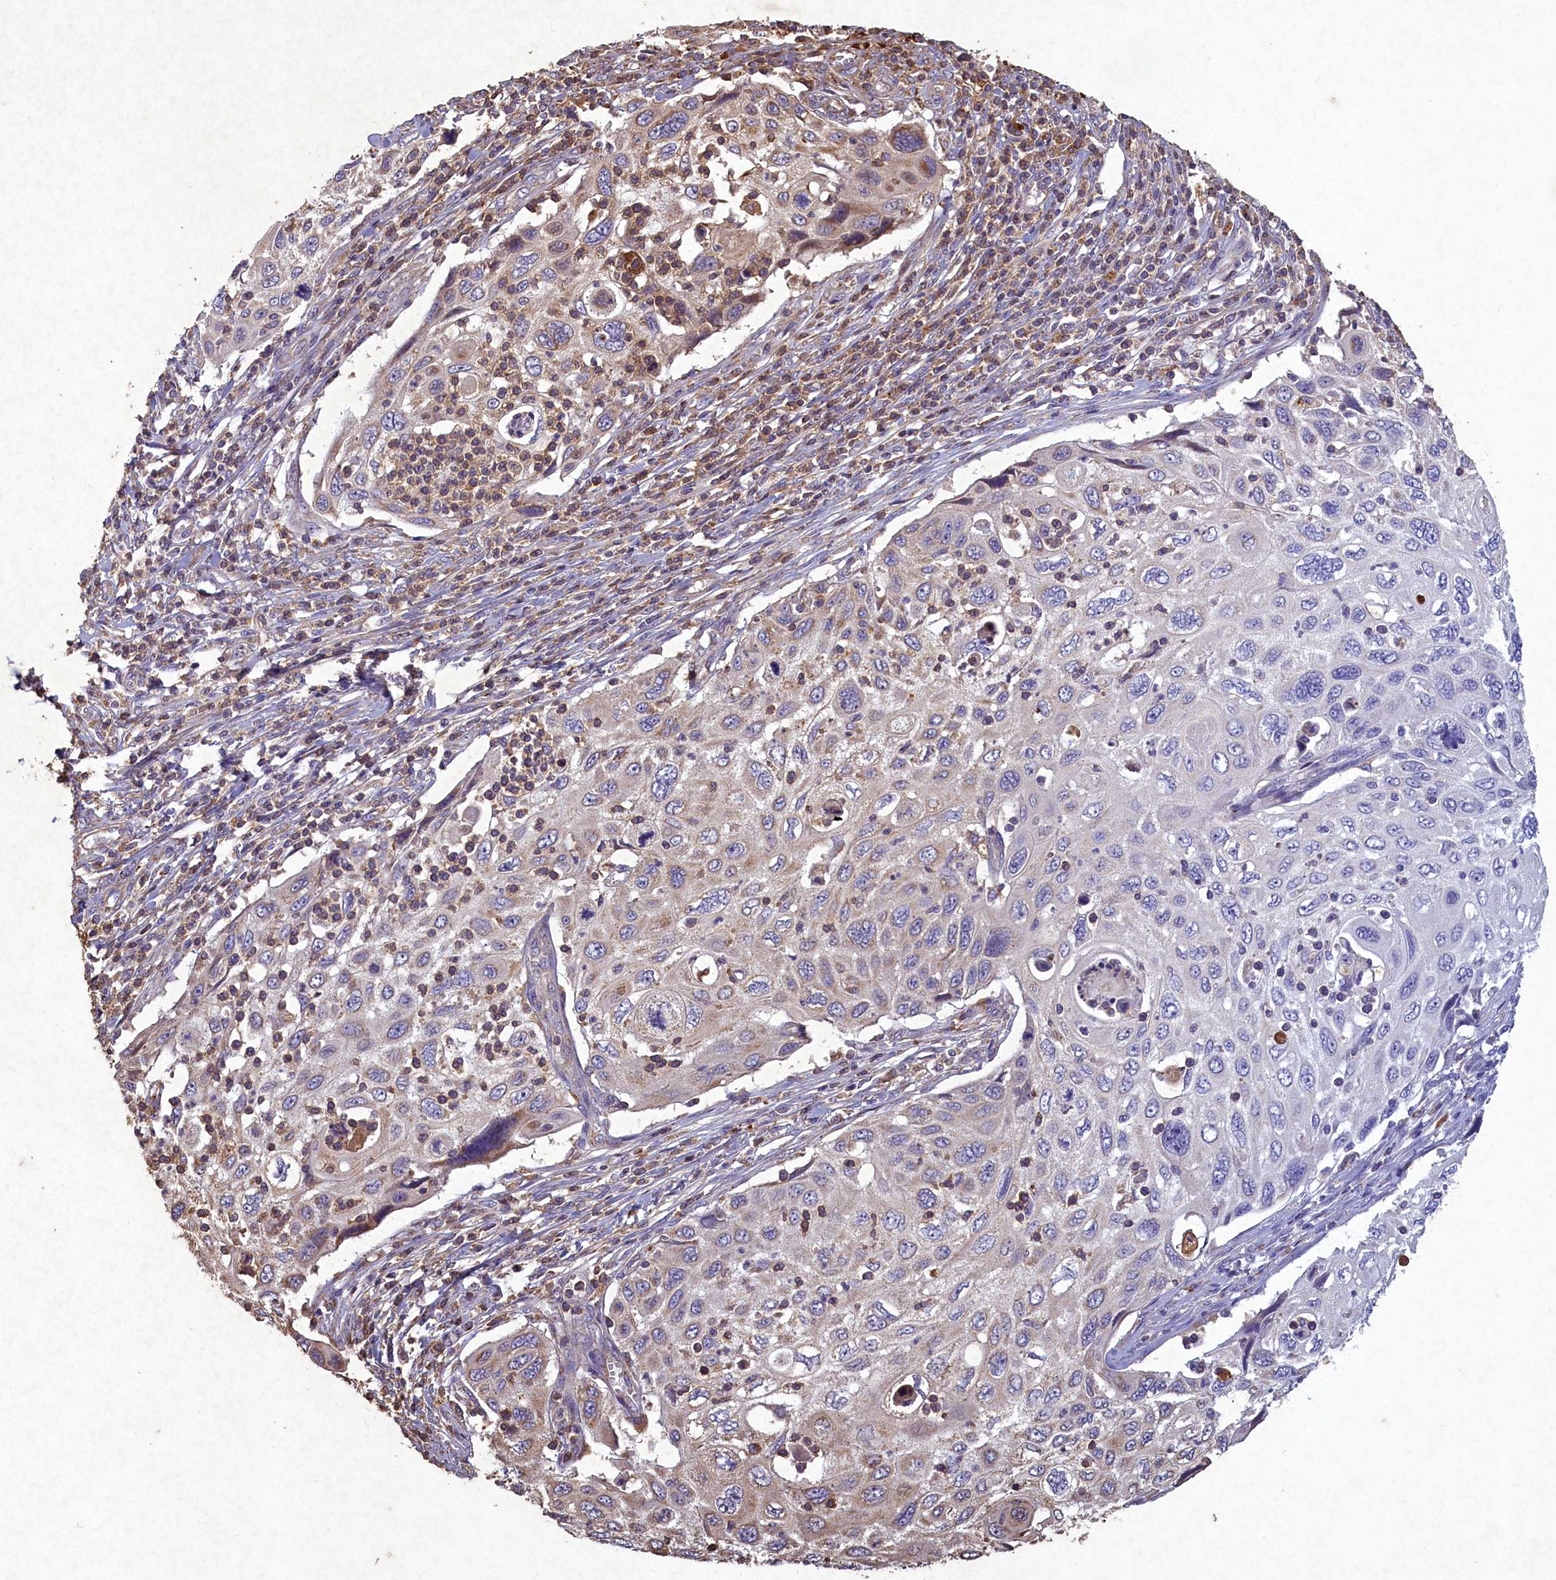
{"staining": {"intensity": "negative", "quantity": "none", "location": "none"}, "tissue": "cervical cancer", "cell_type": "Tumor cells", "image_type": "cancer", "snomed": [{"axis": "morphology", "description": "Squamous cell carcinoma, NOS"}, {"axis": "topography", "description": "Cervix"}], "caption": "Tumor cells show no significant protein positivity in cervical cancer.", "gene": "CIAO2B", "patient": {"sex": "female", "age": 70}}